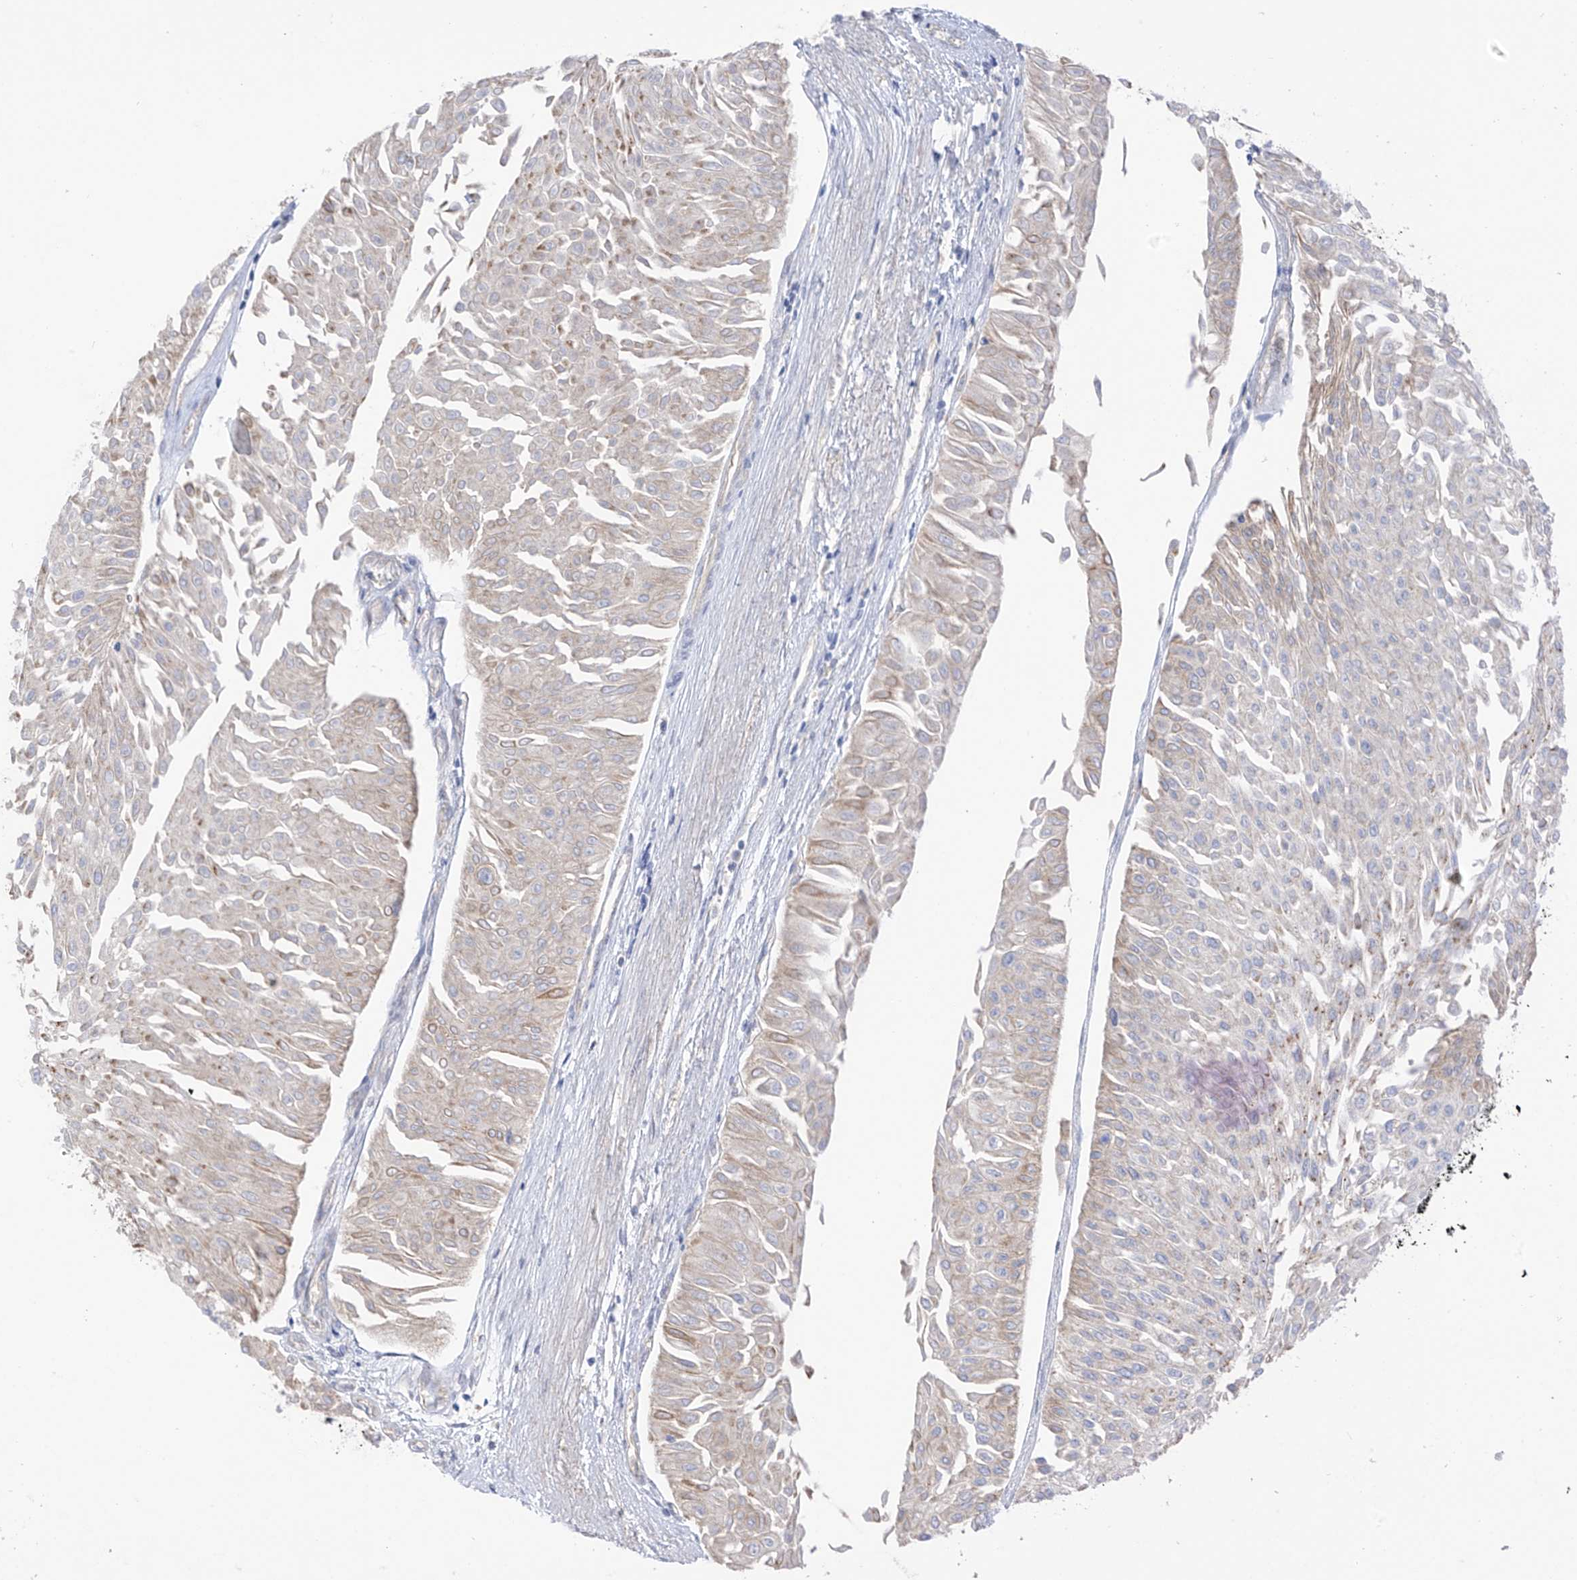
{"staining": {"intensity": "moderate", "quantity": "<25%", "location": "cytoplasmic/membranous"}, "tissue": "urothelial cancer", "cell_type": "Tumor cells", "image_type": "cancer", "snomed": [{"axis": "morphology", "description": "Urothelial carcinoma, Low grade"}, {"axis": "topography", "description": "Urinary bladder"}], "caption": "A high-resolution image shows immunohistochemistry (IHC) staining of urothelial cancer, which reveals moderate cytoplasmic/membranous positivity in approximately <25% of tumor cells.", "gene": "ITGA9", "patient": {"sex": "male", "age": 67}}